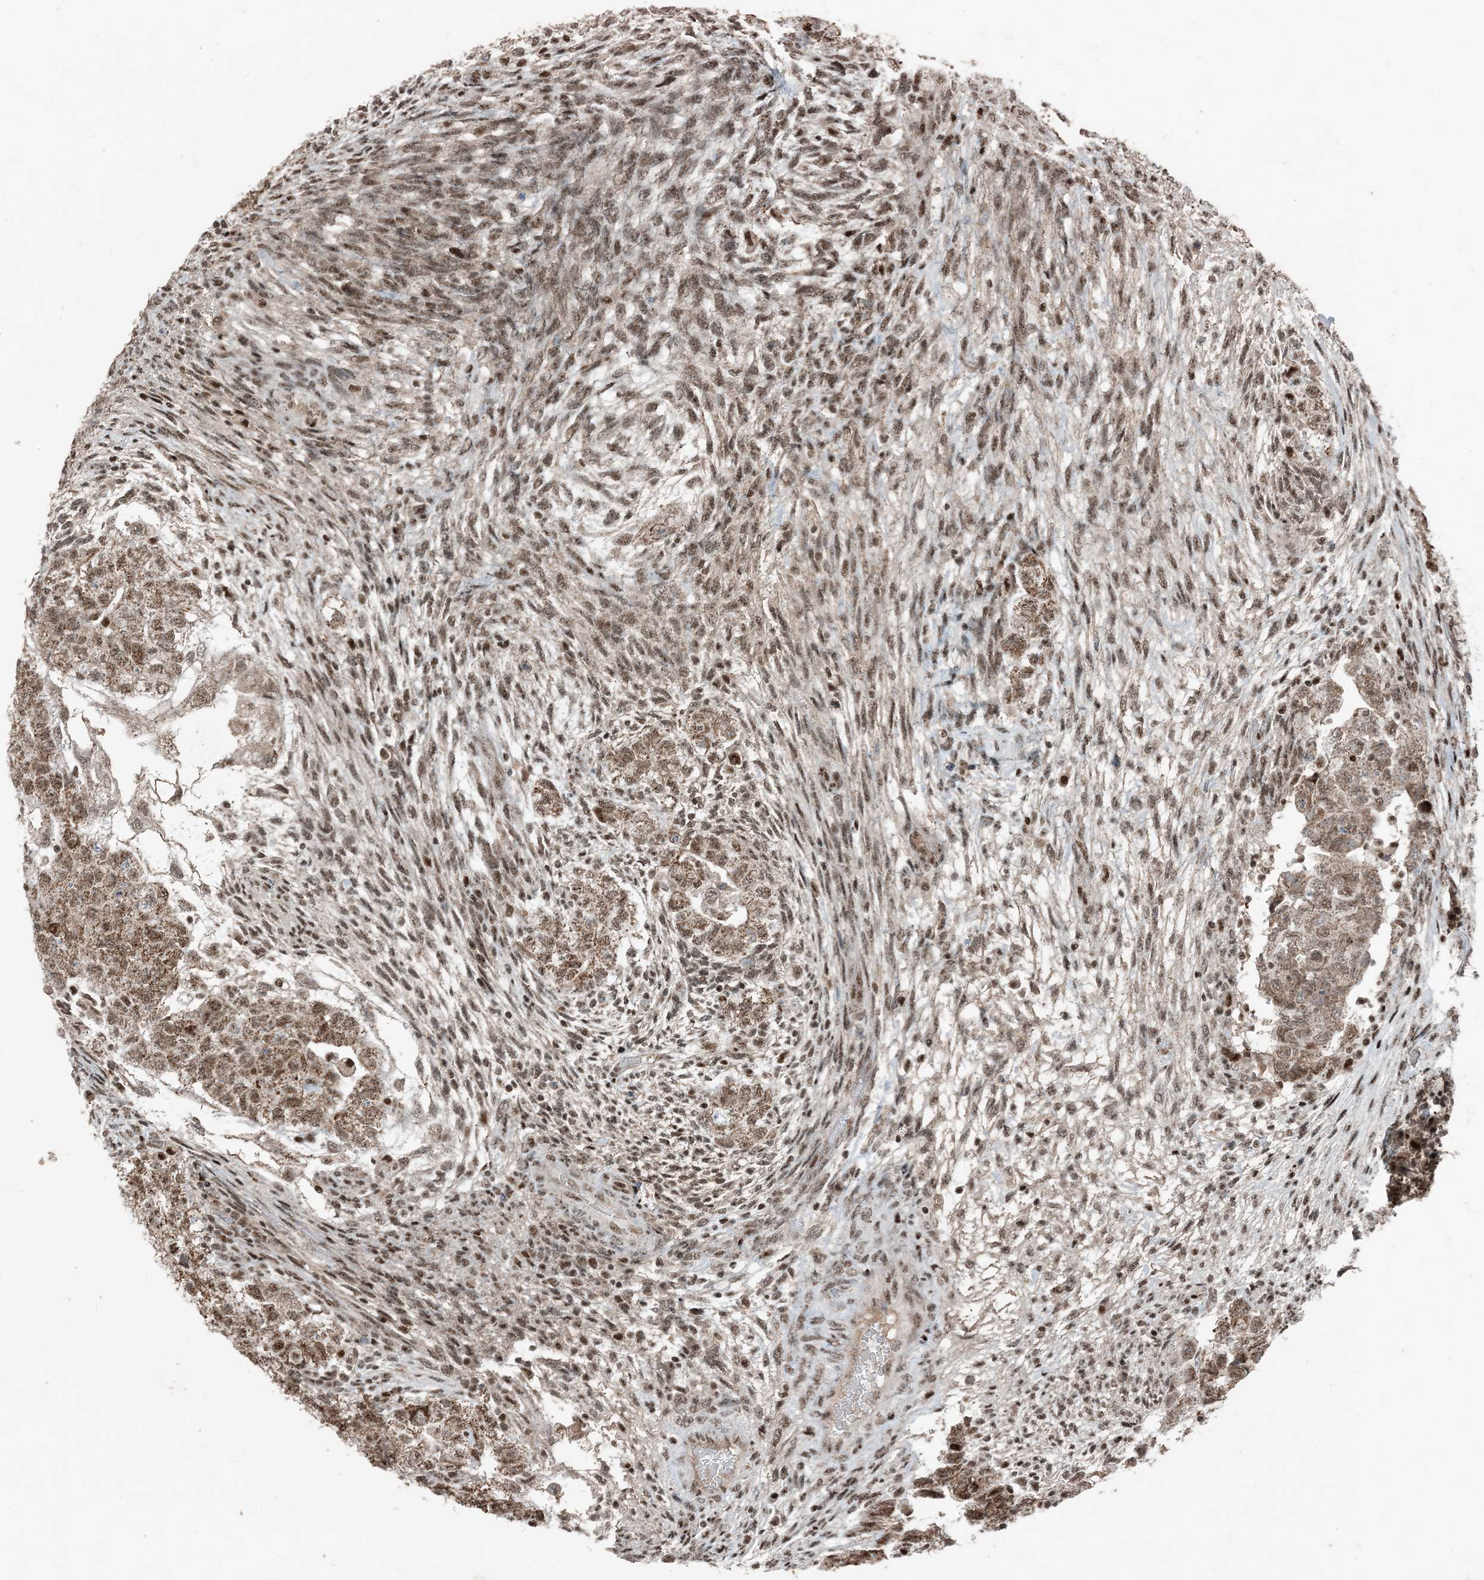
{"staining": {"intensity": "moderate", "quantity": ">75%", "location": "nuclear"}, "tissue": "testis cancer", "cell_type": "Tumor cells", "image_type": "cancer", "snomed": [{"axis": "morphology", "description": "Carcinoma, Embryonal, NOS"}, {"axis": "topography", "description": "Testis"}], "caption": "Testis cancer stained with a protein marker demonstrates moderate staining in tumor cells.", "gene": "TADA2B", "patient": {"sex": "male", "age": 36}}